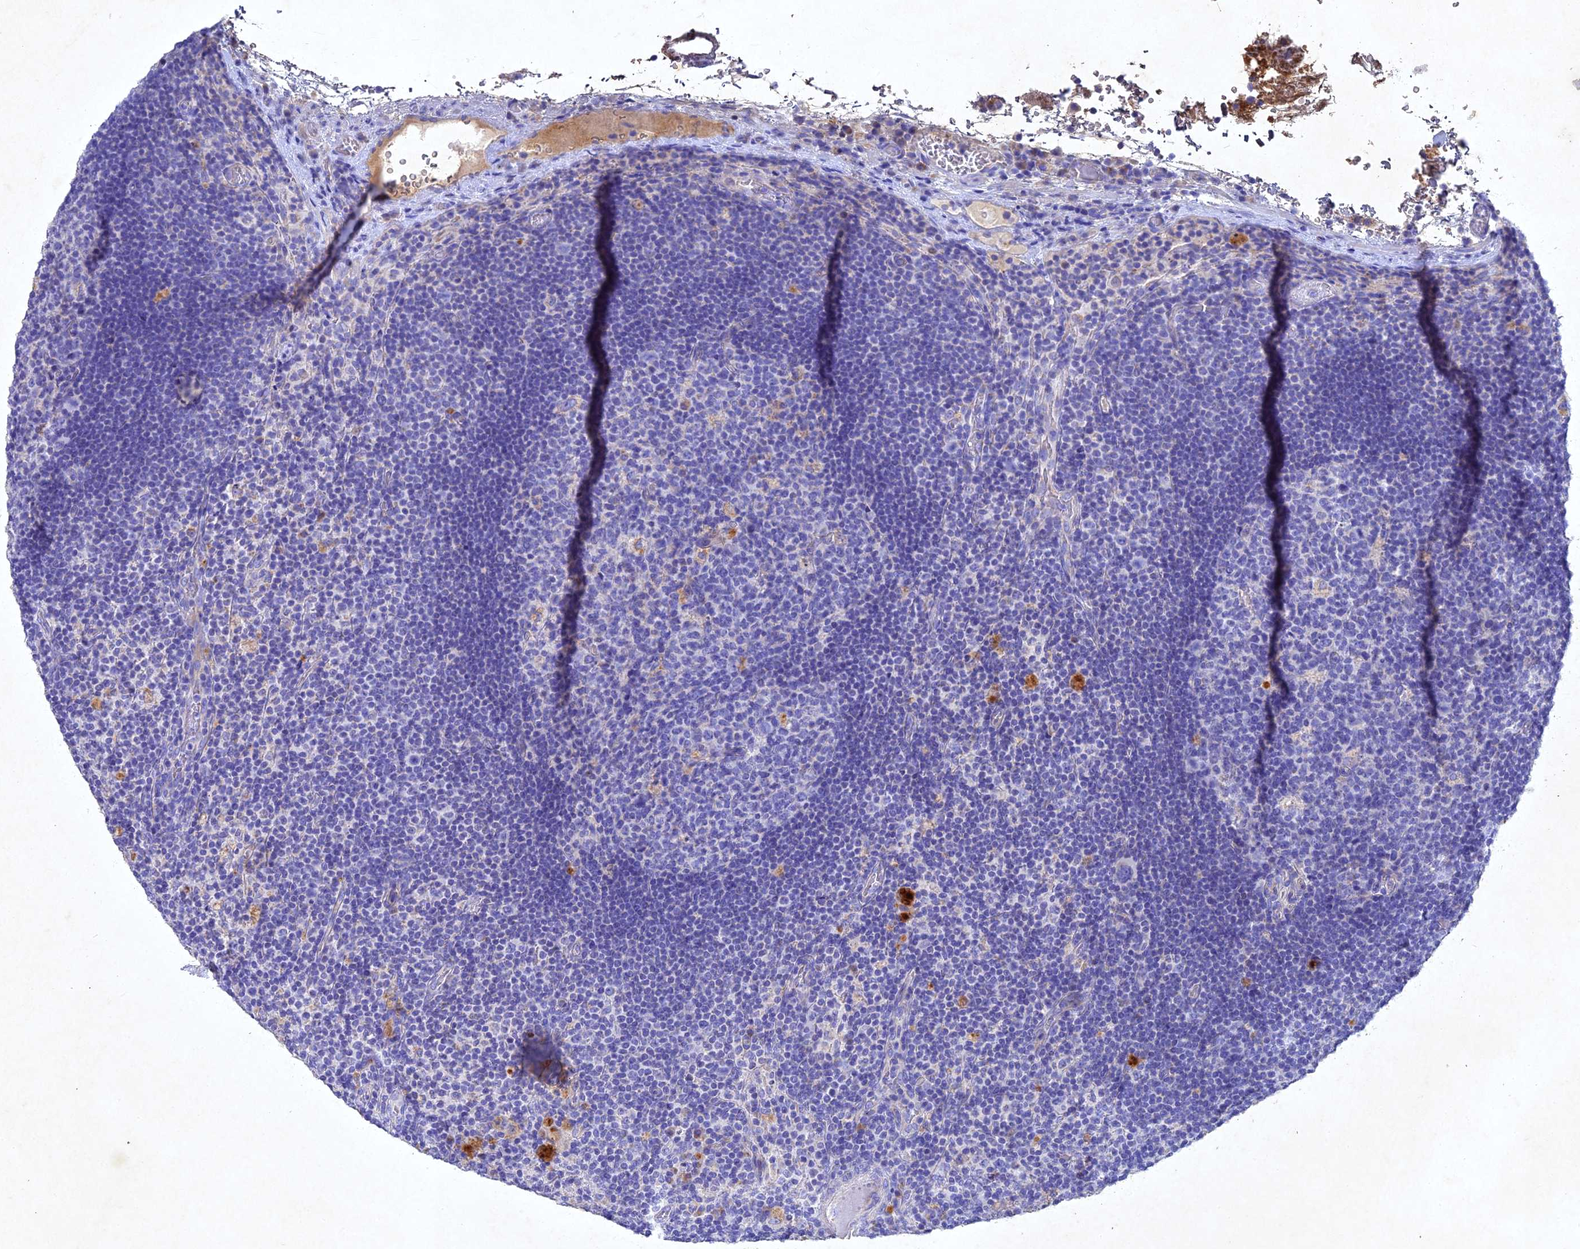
{"staining": {"intensity": "moderate", "quantity": "<25%", "location": "cytoplasmic/membranous"}, "tissue": "lymph node", "cell_type": "Germinal center cells", "image_type": "normal", "snomed": [{"axis": "morphology", "description": "Normal tissue, NOS"}, {"axis": "topography", "description": "Lymph node"}], "caption": "IHC of benign lymph node demonstrates low levels of moderate cytoplasmic/membranous expression in approximately <25% of germinal center cells.", "gene": "NDUFV1", "patient": {"sex": "male", "age": 58}}